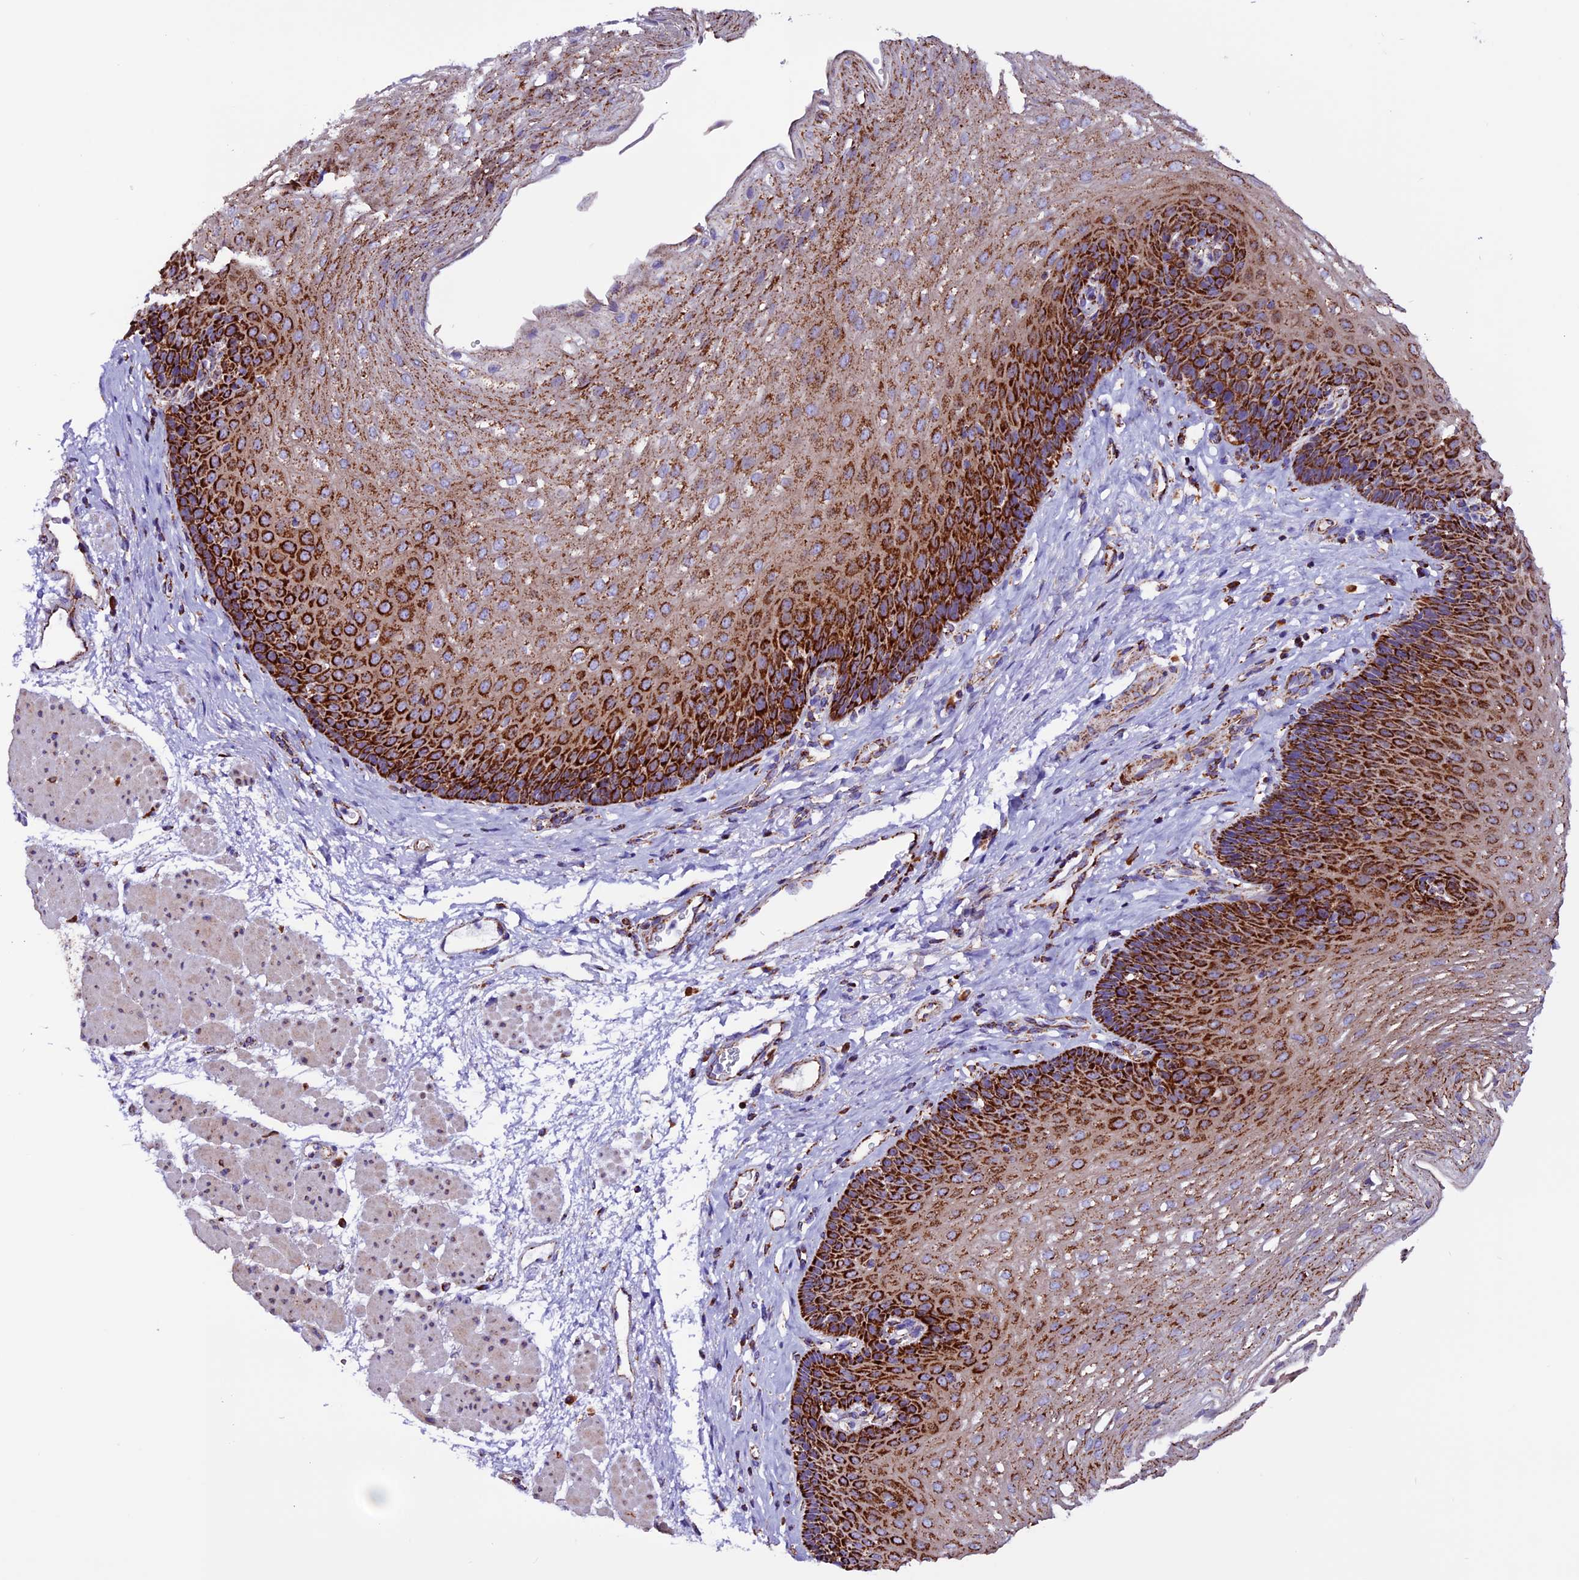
{"staining": {"intensity": "strong", "quantity": ">75%", "location": "cytoplasmic/membranous"}, "tissue": "esophagus", "cell_type": "Squamous epithelial cells", "image_type": "normal", "snomed": [{"axis": "morphology", "description": "Normal tissue, NOS"}, {"axis": "topography", "description": "Esophagus"}], "caption": "The photomicrograph displays staining of normal esophagus, revealing strong cytoplasmic/membranous protein positivity (brown color) within squamous epithelial cells.", "gene": "CX3CL1", "patient": {"sex": "female", "age": 66}}